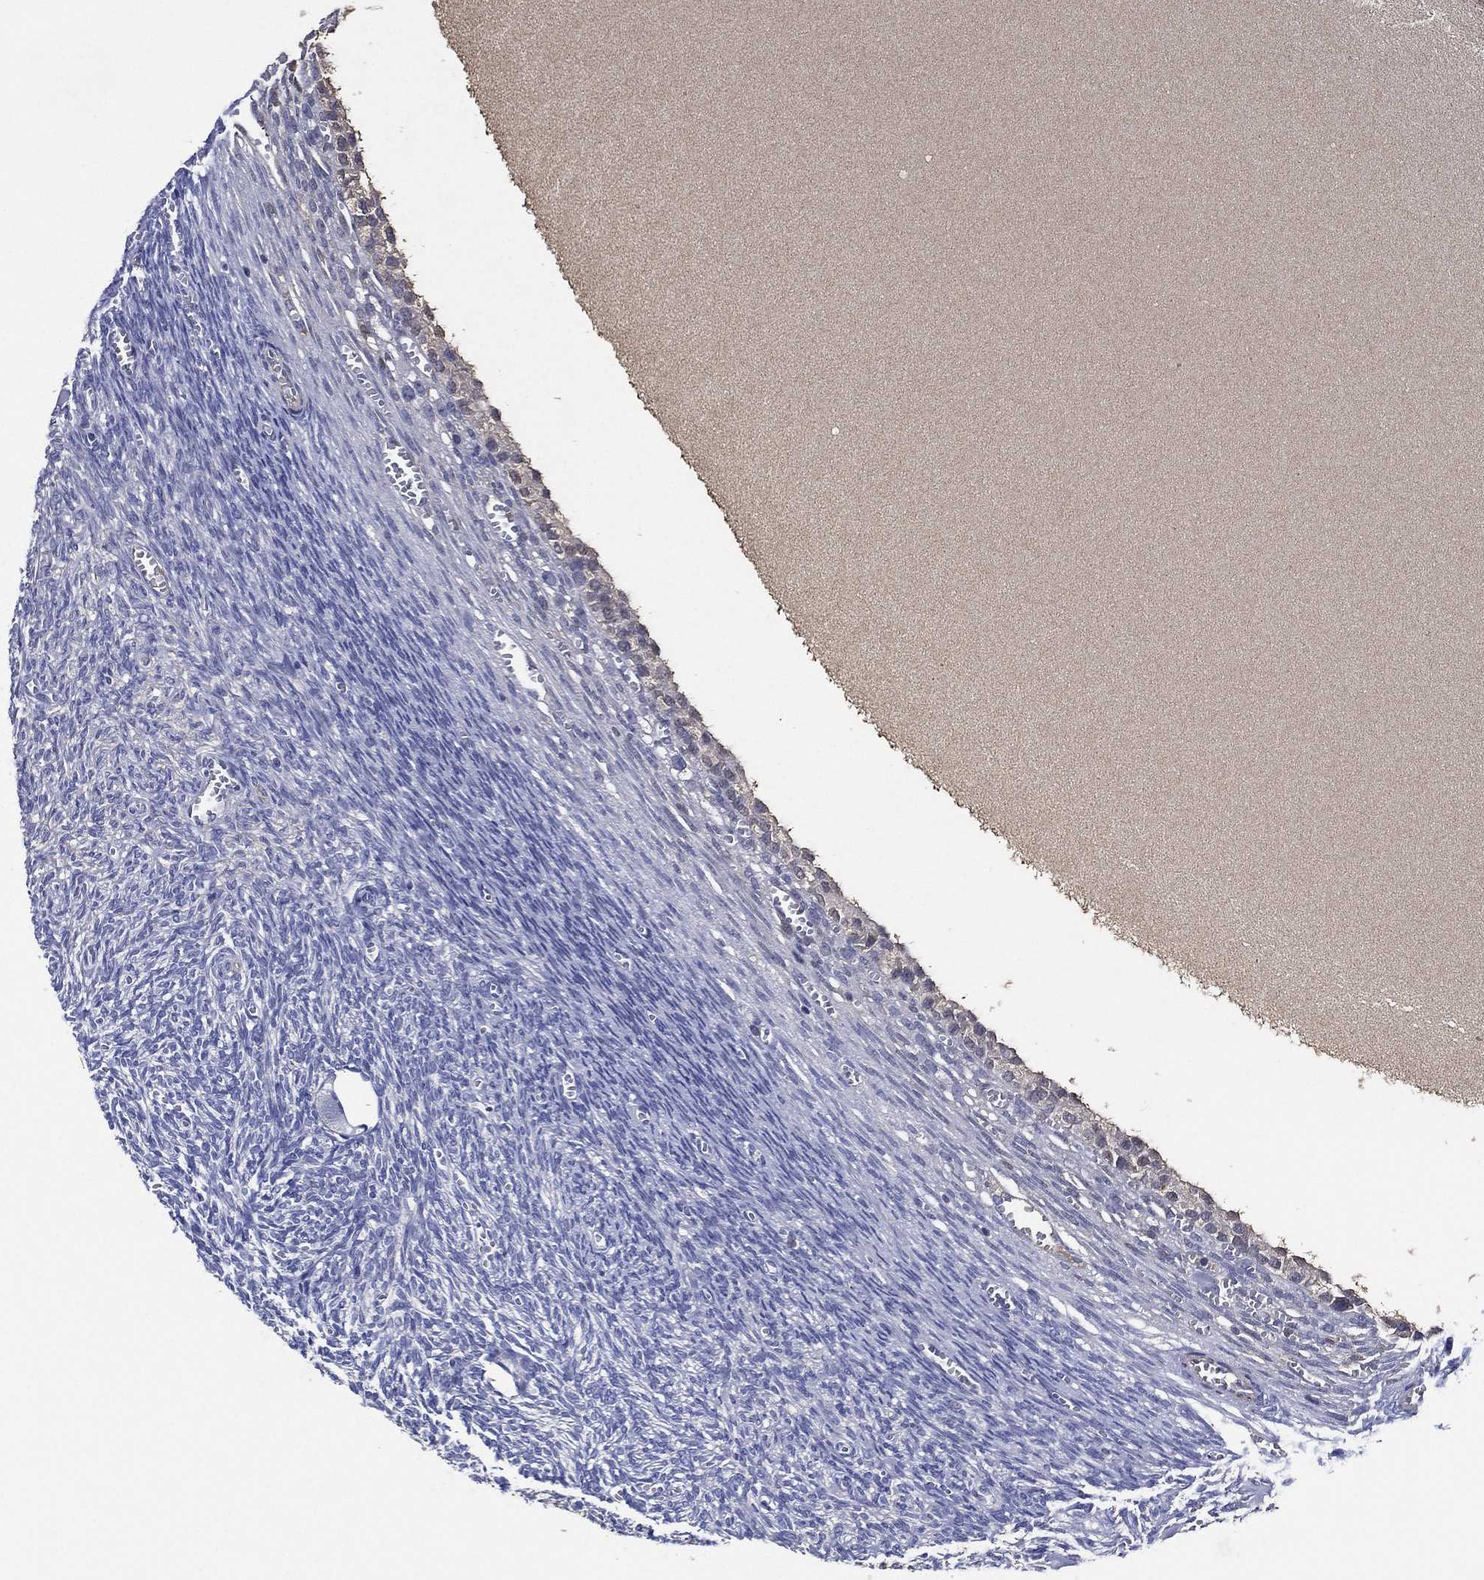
{"staining": {"intensity": "negative", "quantity": "none", "location": "none"}, "tissue": "ovary", "cell_type": "Follicle cells", "image_type": "normal", "snomed": [{"axis": "morphology", "description": "Normal tissue, NOS"}, {"axis": "topography", "description": "Ovary"}], "caption": "Follicle cells show no significant protein expression in benign ovary. Brightfield microscopy of immunohistochemistry stained with DAB (3,3'-diaminobenzidine) (brown) and hematoxylin (blue), captured at high magnification.", "gene": "TMPRSS11D", "patient": {"sex": "female", "age": 43}}